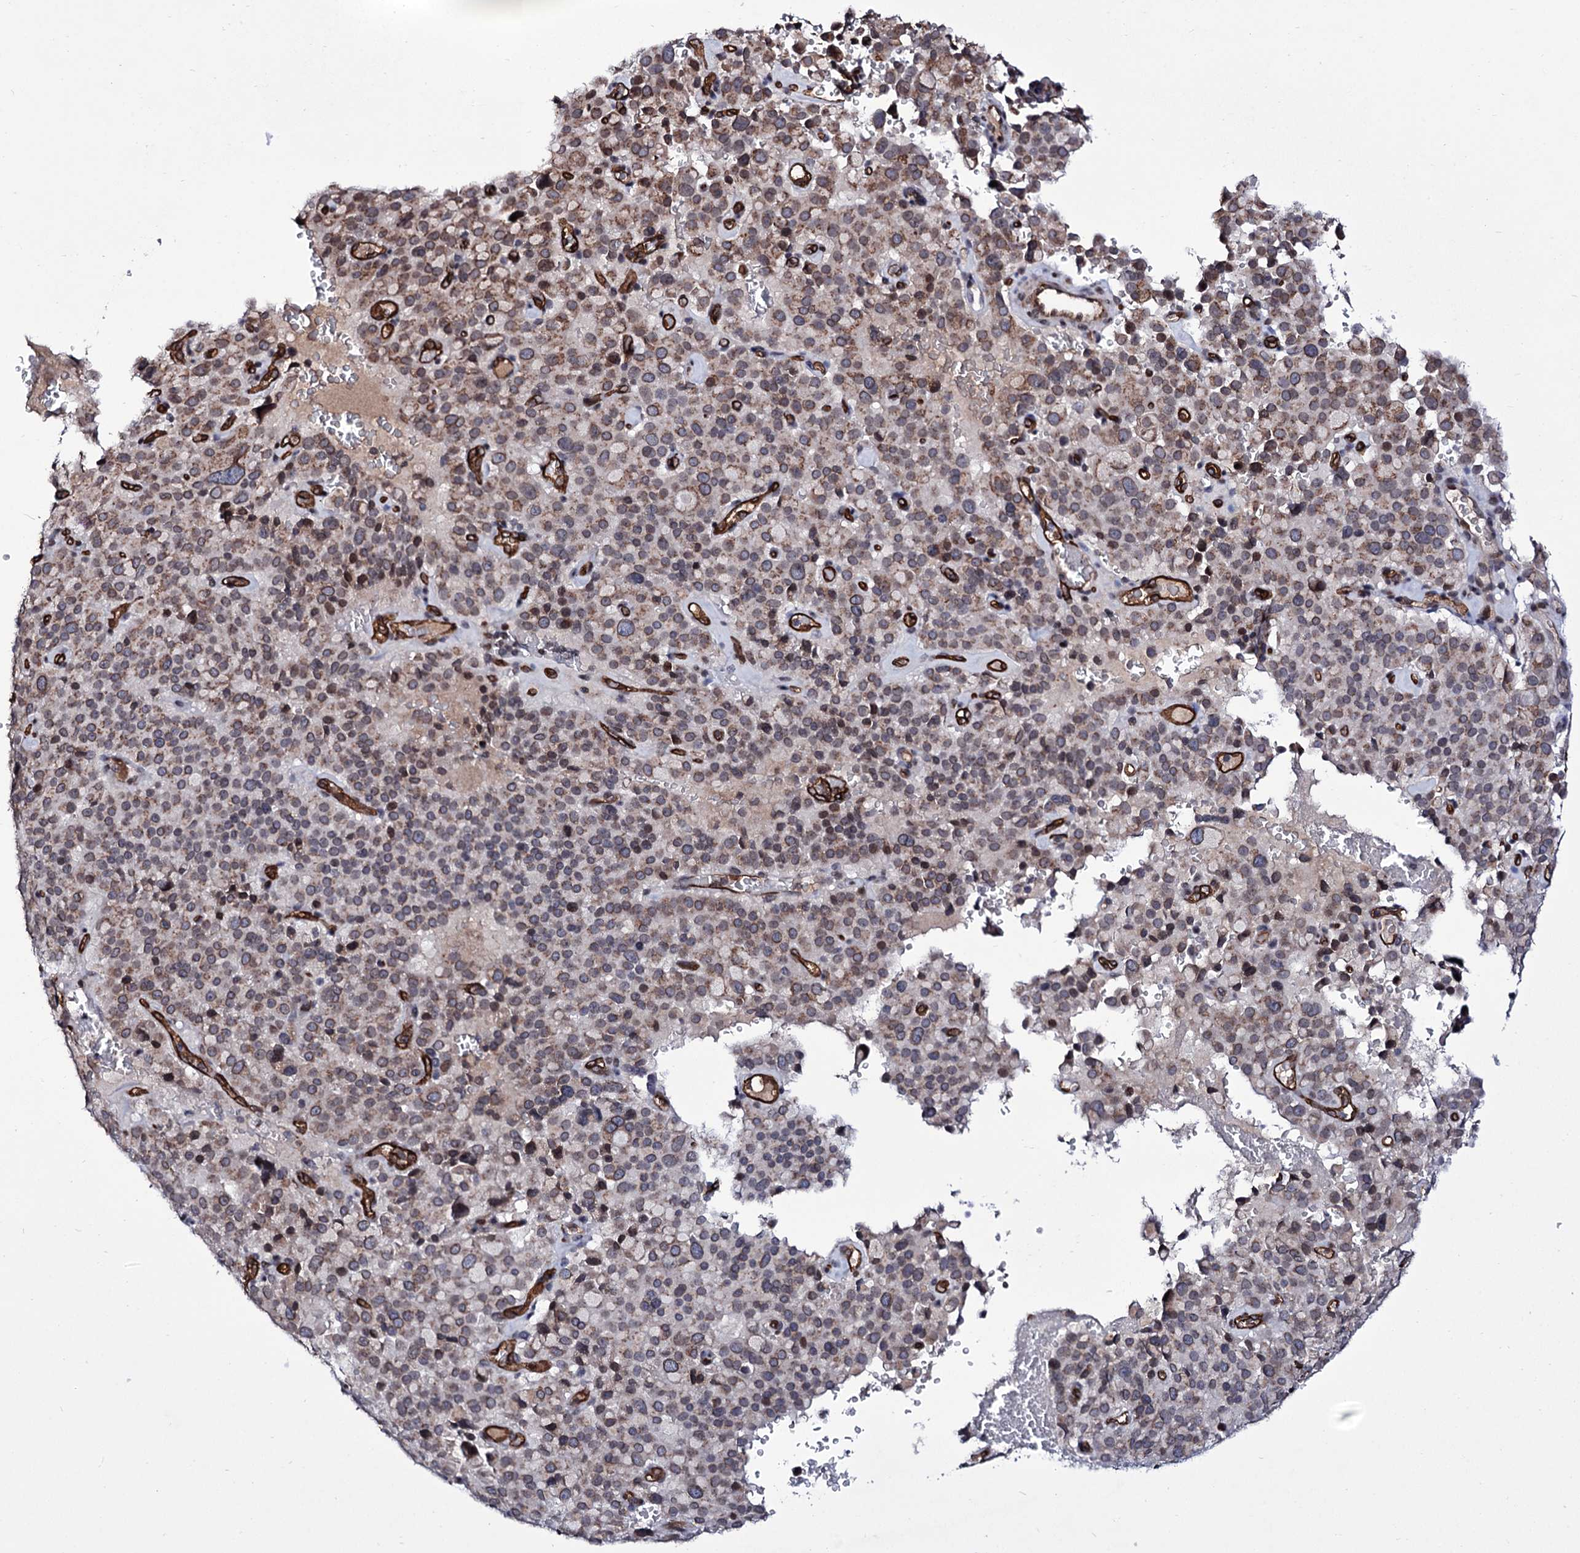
{"staining": {"intensity": "moderate", "quantity": "25%-75%", "location": "cytoplasmic/membranous,nuclear"}, "tissue": "pancreatic cancer", "cell_type": "Tumor cells", "image_type": "cancer", "snomed": [{"axis": "morphology", "description": "Adenocarcinoma, NOS"}, {"axis": "topography", "description": "Pancreas"}], "caption": "The immunohistochemical stain shows moderate cytoplasmic/membranous and nuclear positivity in tumor cells of pancreatic adenocarcinoma tissue. (DAB IHC, brown staining for protein, blue staining for nuclei).", "gene": "ZC3H12C", "patient": {"sex": "male", "age": 65}}